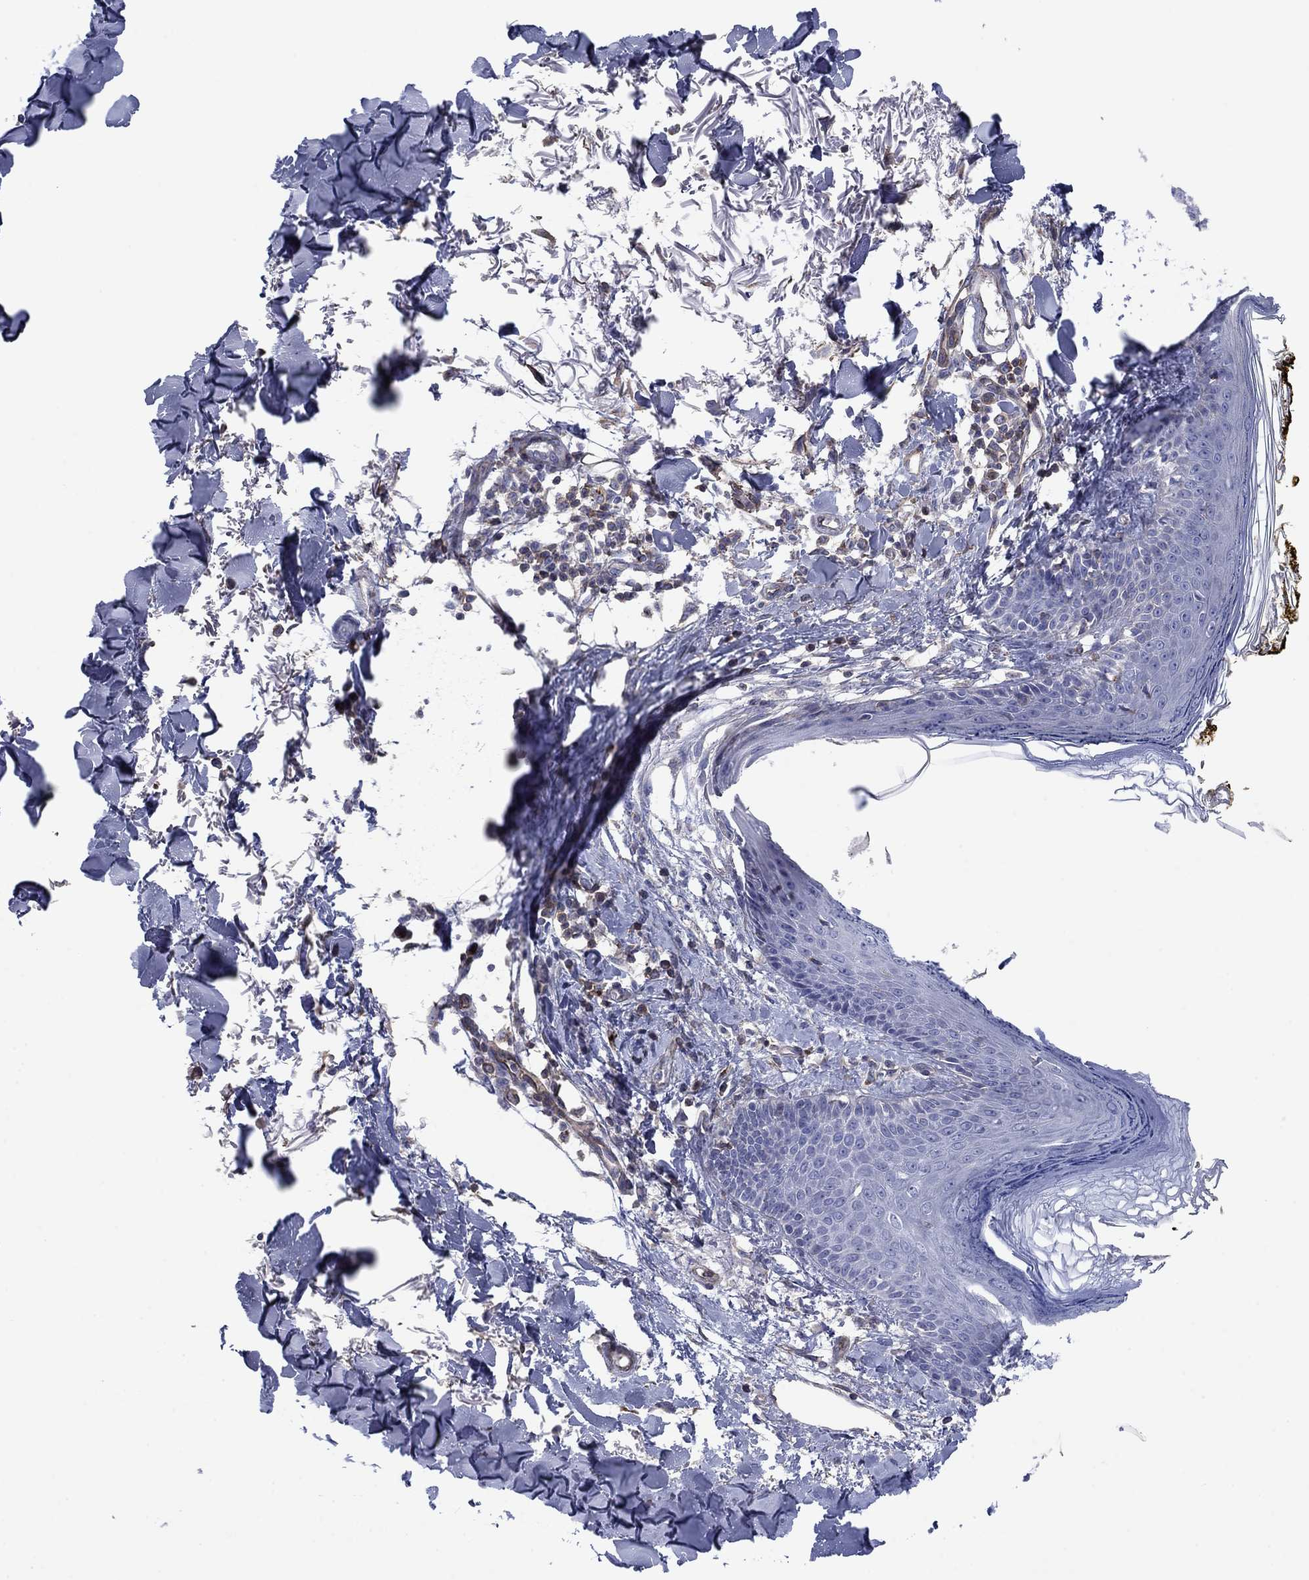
{"staining": {"intensity": "negative", "quantity": "none", "location": "none"}, "tissue": "skin", "cell_type": "Fibroblasts", "image_type": "normal", "snomed": [{"axis": "morphology", "description": "Normal tissue, NOS"}, {"axis": "topography", "description": "Skin"}], "caption": "This is an immunohistochemistry (IHC) image of benign human skin. There is no staining in fibroblasts.", "gene": "PSD4", "patient": {"sex": "male", "age": 76}}